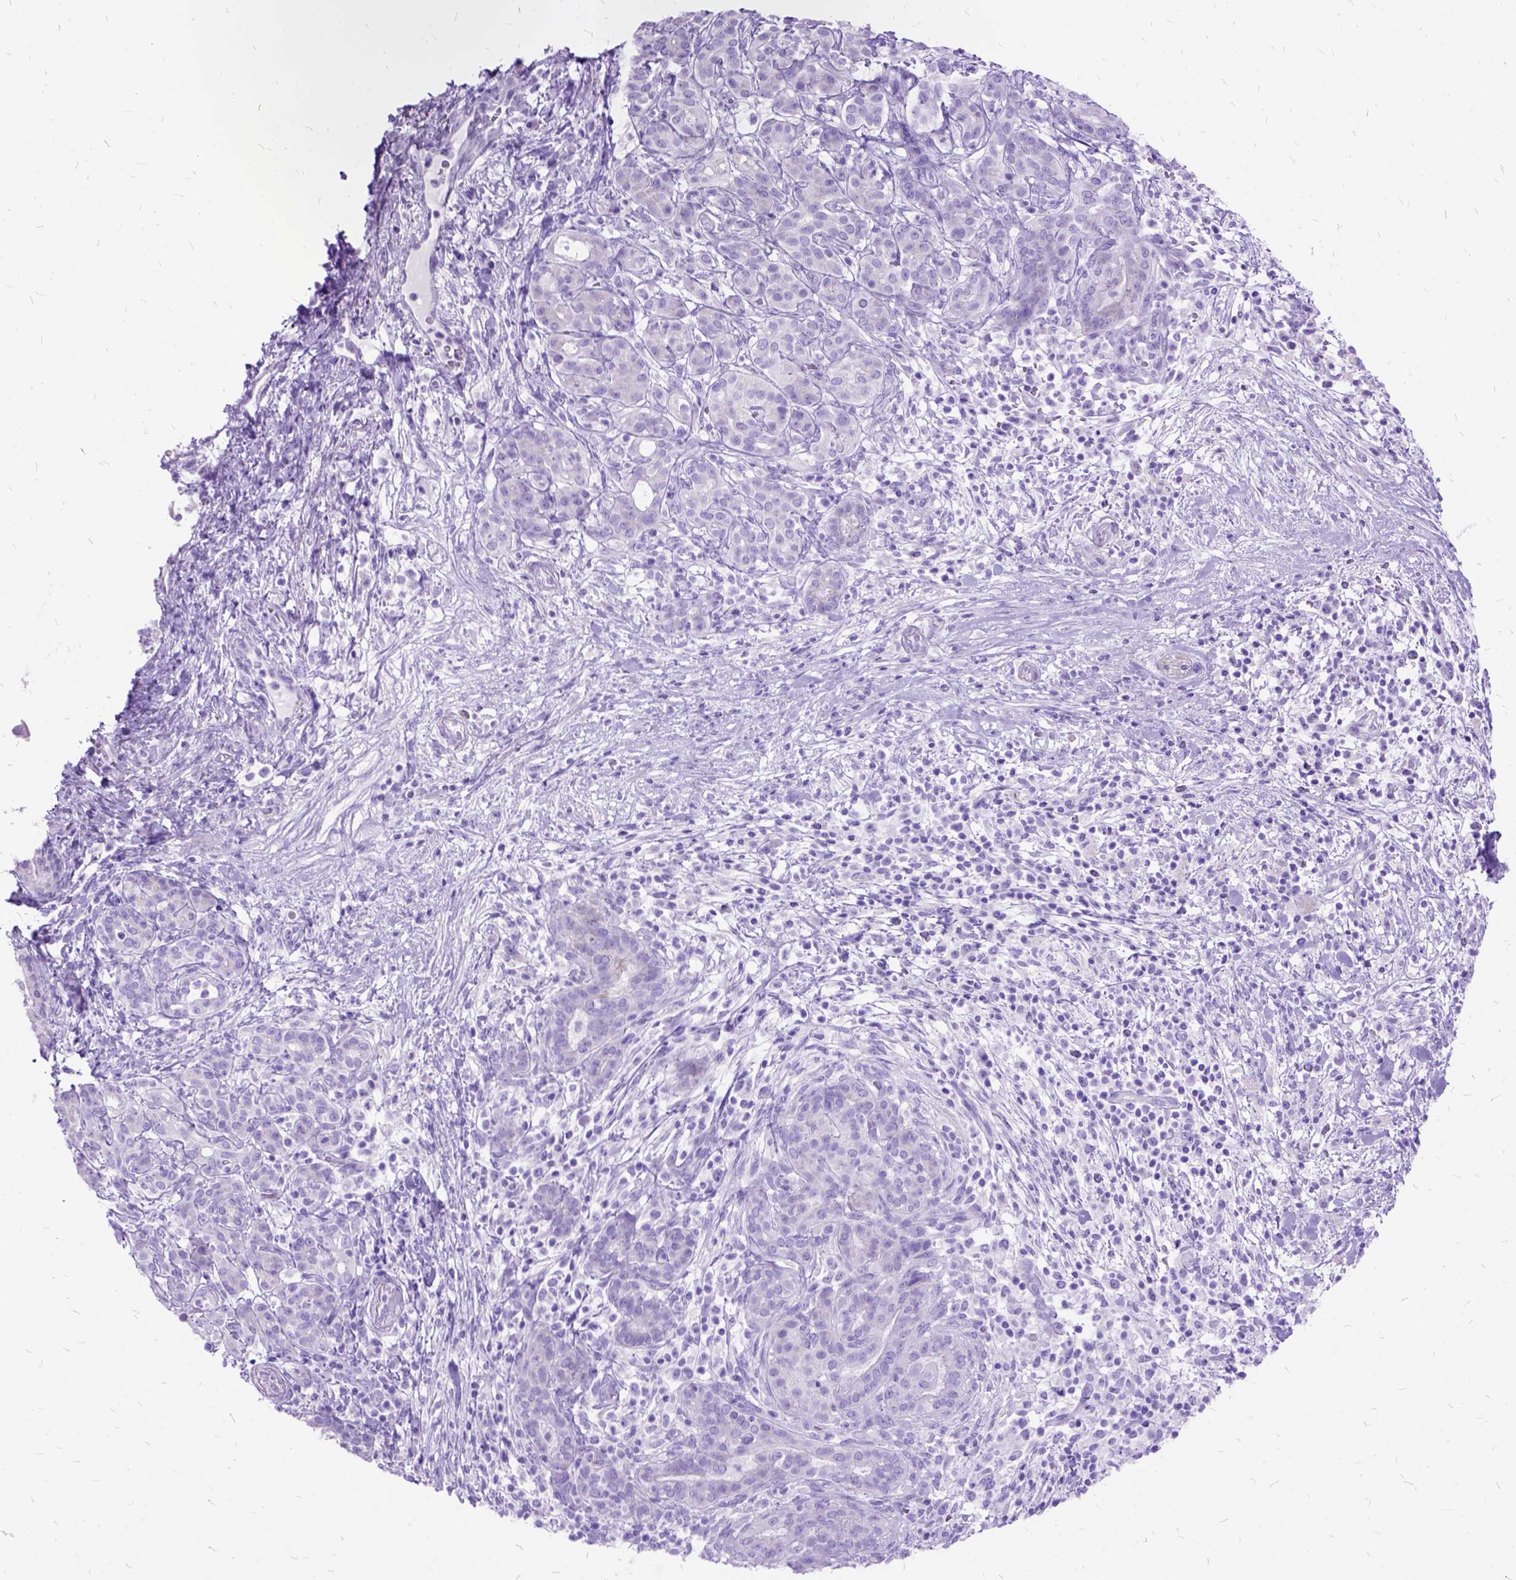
{"staining": {"intensity": "negative", "quantity": "none", "location": "none"}, "tissue": "pancreatic cancer", "cell_type": "Tumor cells", "image_type": "cancer", "snomed": [{"axis": "morphology", "description": "Adenocarcinoma, NOS"}, {"axis": "topography", "description": "Pancreas"}], "caption": "Photomicrograph shows no protein staining in tumor cells of adenocarcinoma (pancreatic) tissue. (DAB IHC, high magnification).", "gene": "DNAH2", "patient": {"sex": "male", "age": 44}}